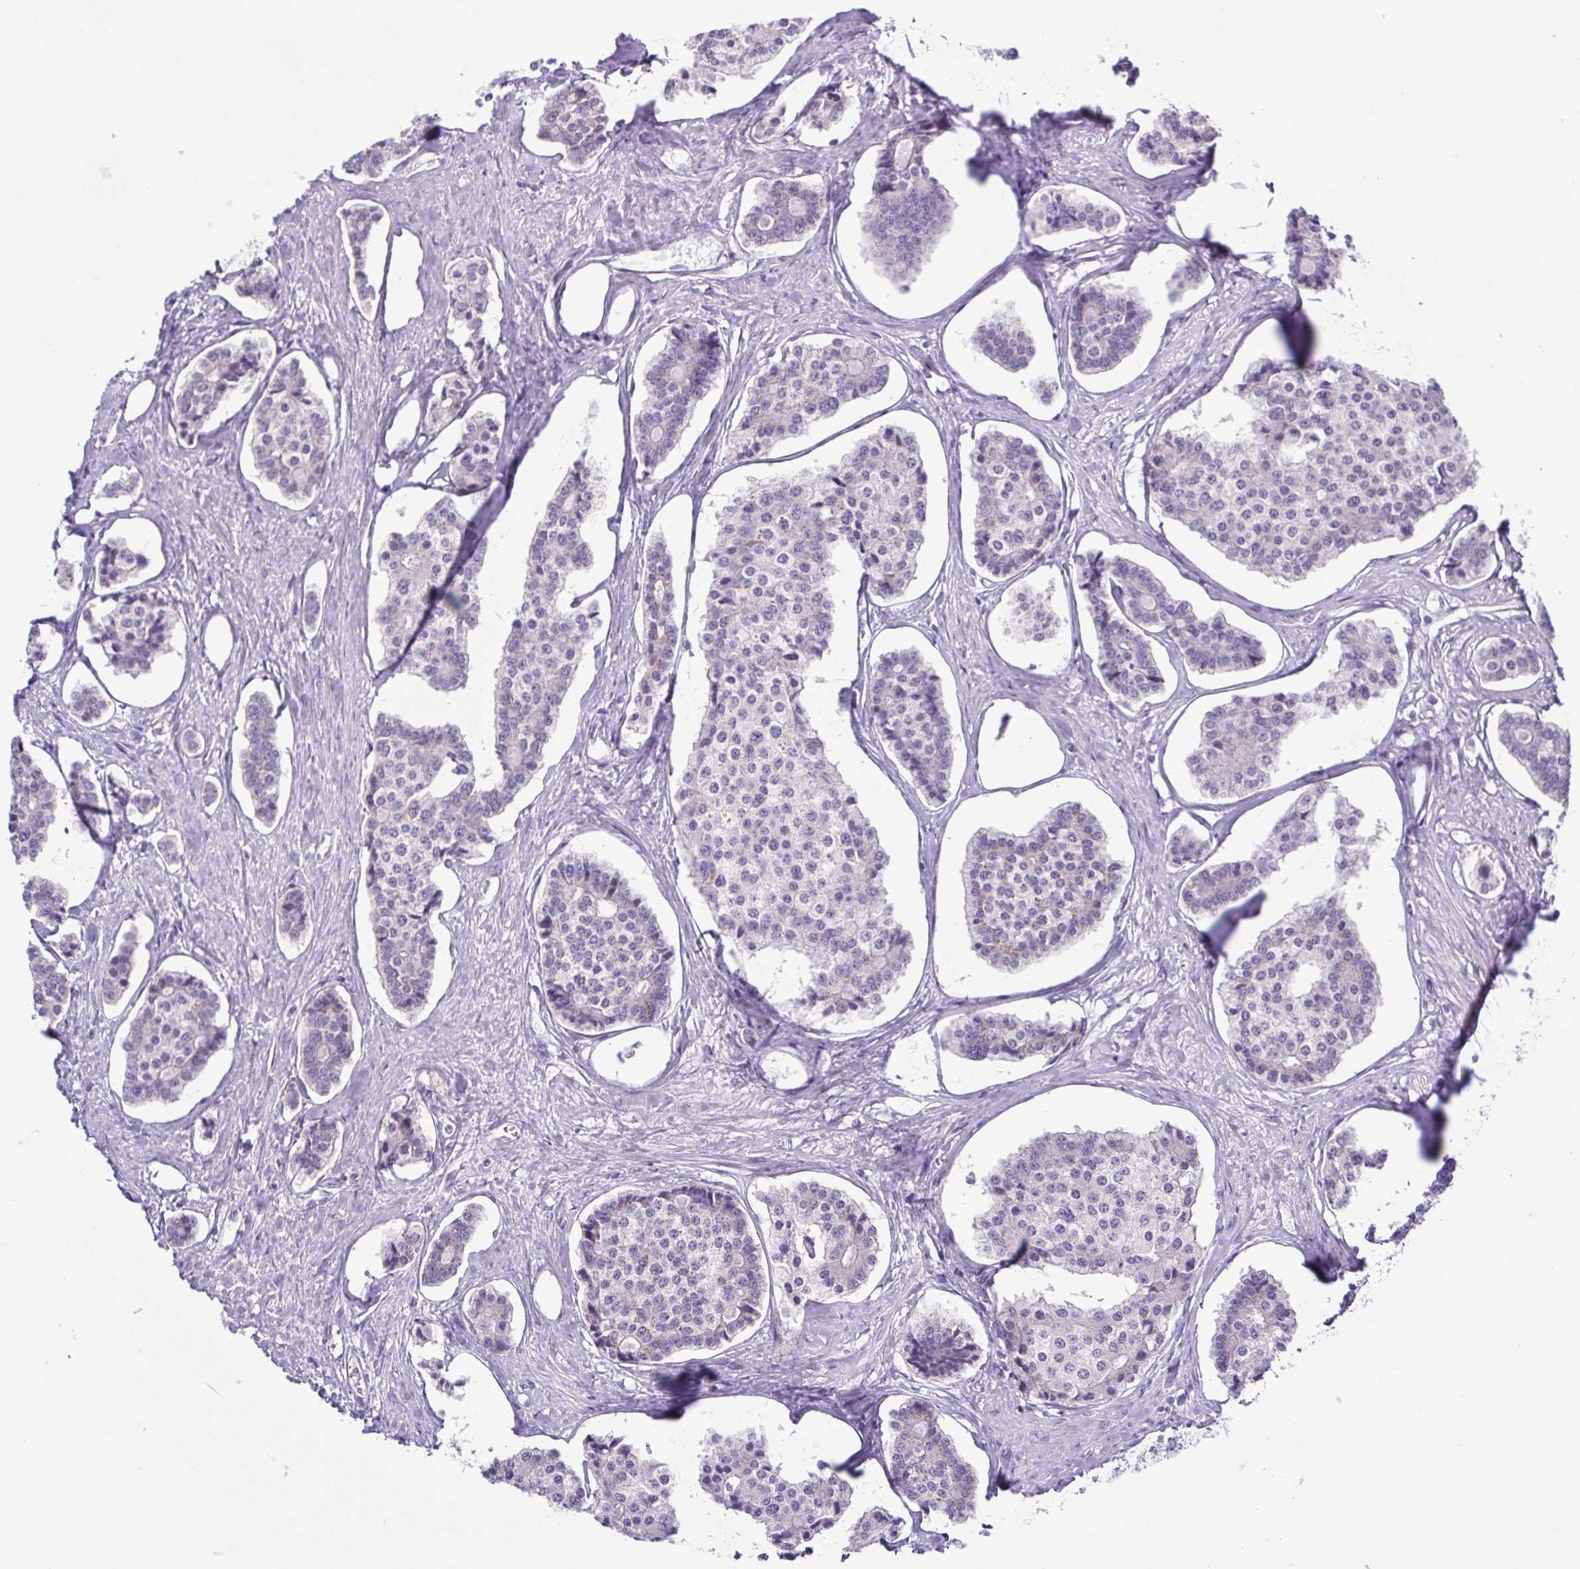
{"staining": {"intensity": "negative", "quantity": "none", "location": "none"}, "tissue": "carcinoid", "cell_type": "Tumor cells", "image_type": "cancer", "snomed": [{"axis": "morphology", "description": "Carcinoid, malignant, NOS"}, {"axis": "topography", "description": "Small intestine"}], "caption": "Tumor cells show no significant protein positivity in carcinoid.", "gene": "UBE2Q1", "patient": {"sex": "female", "age": 65}}